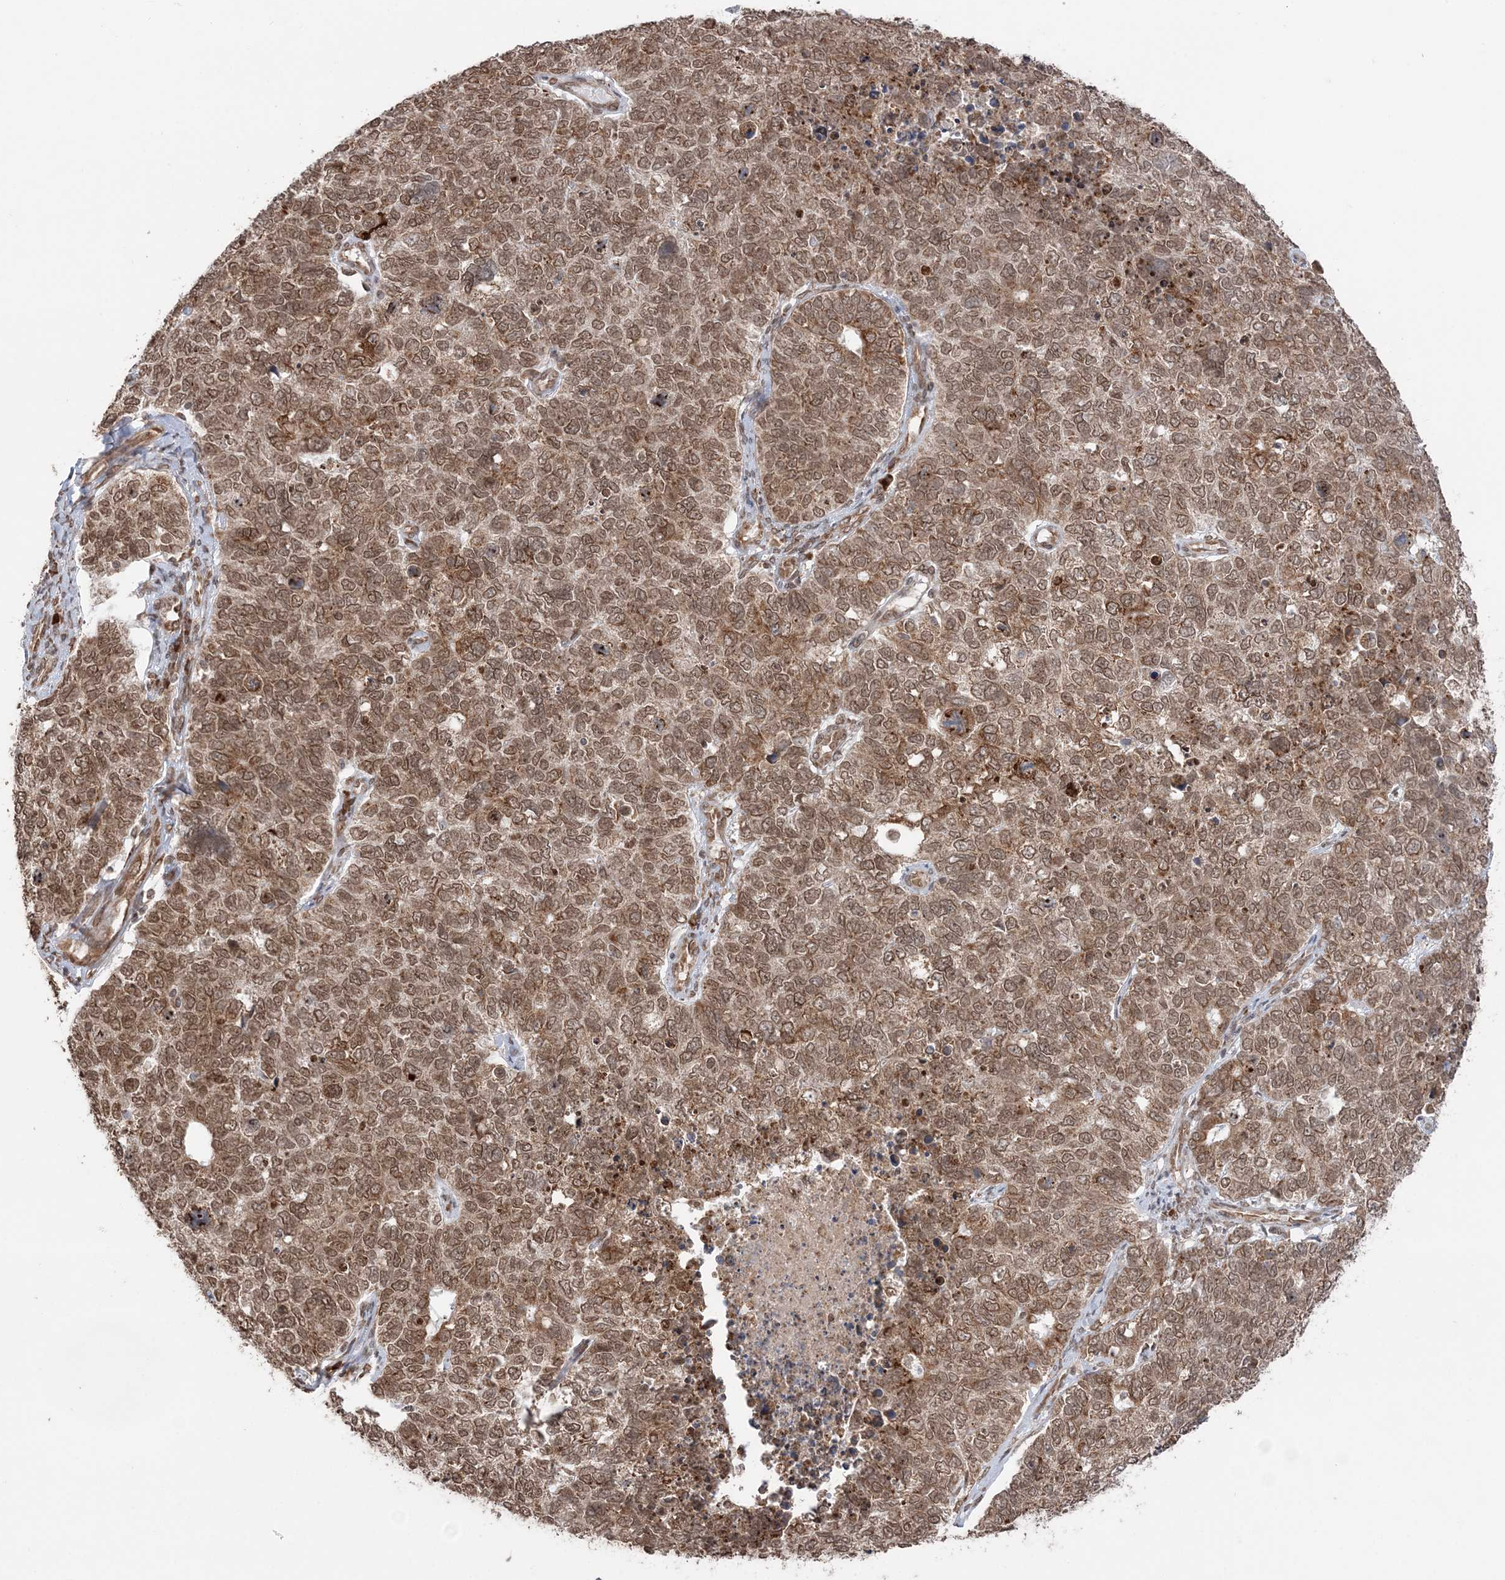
{"staining": {"intensity": "moderate", "quantity": ">75%", "location": "cytoplasmic/membranous,nuclear"}, "tissue": "cervical cancer", "cell_type": "Tumor cells", "image_type": "cancer", "snomed": [{"axis": "morphology", "description": "Squamous cell carcinoma, NOS"}, {"axis": "topography", "description": "Cervix"}], "caption": "A high-resolution micrograph shows IHC staining of cervical cancer, which shows moderate cytoplasmic/membranous and nuclear staining in about >75% of tumor cells. (DAB (3,3'-diaminobenzidine) IHC with brightfield microscopy, high magnification).", "gene": "TMED10", "patient": {"sex": "female", "age": 63}}